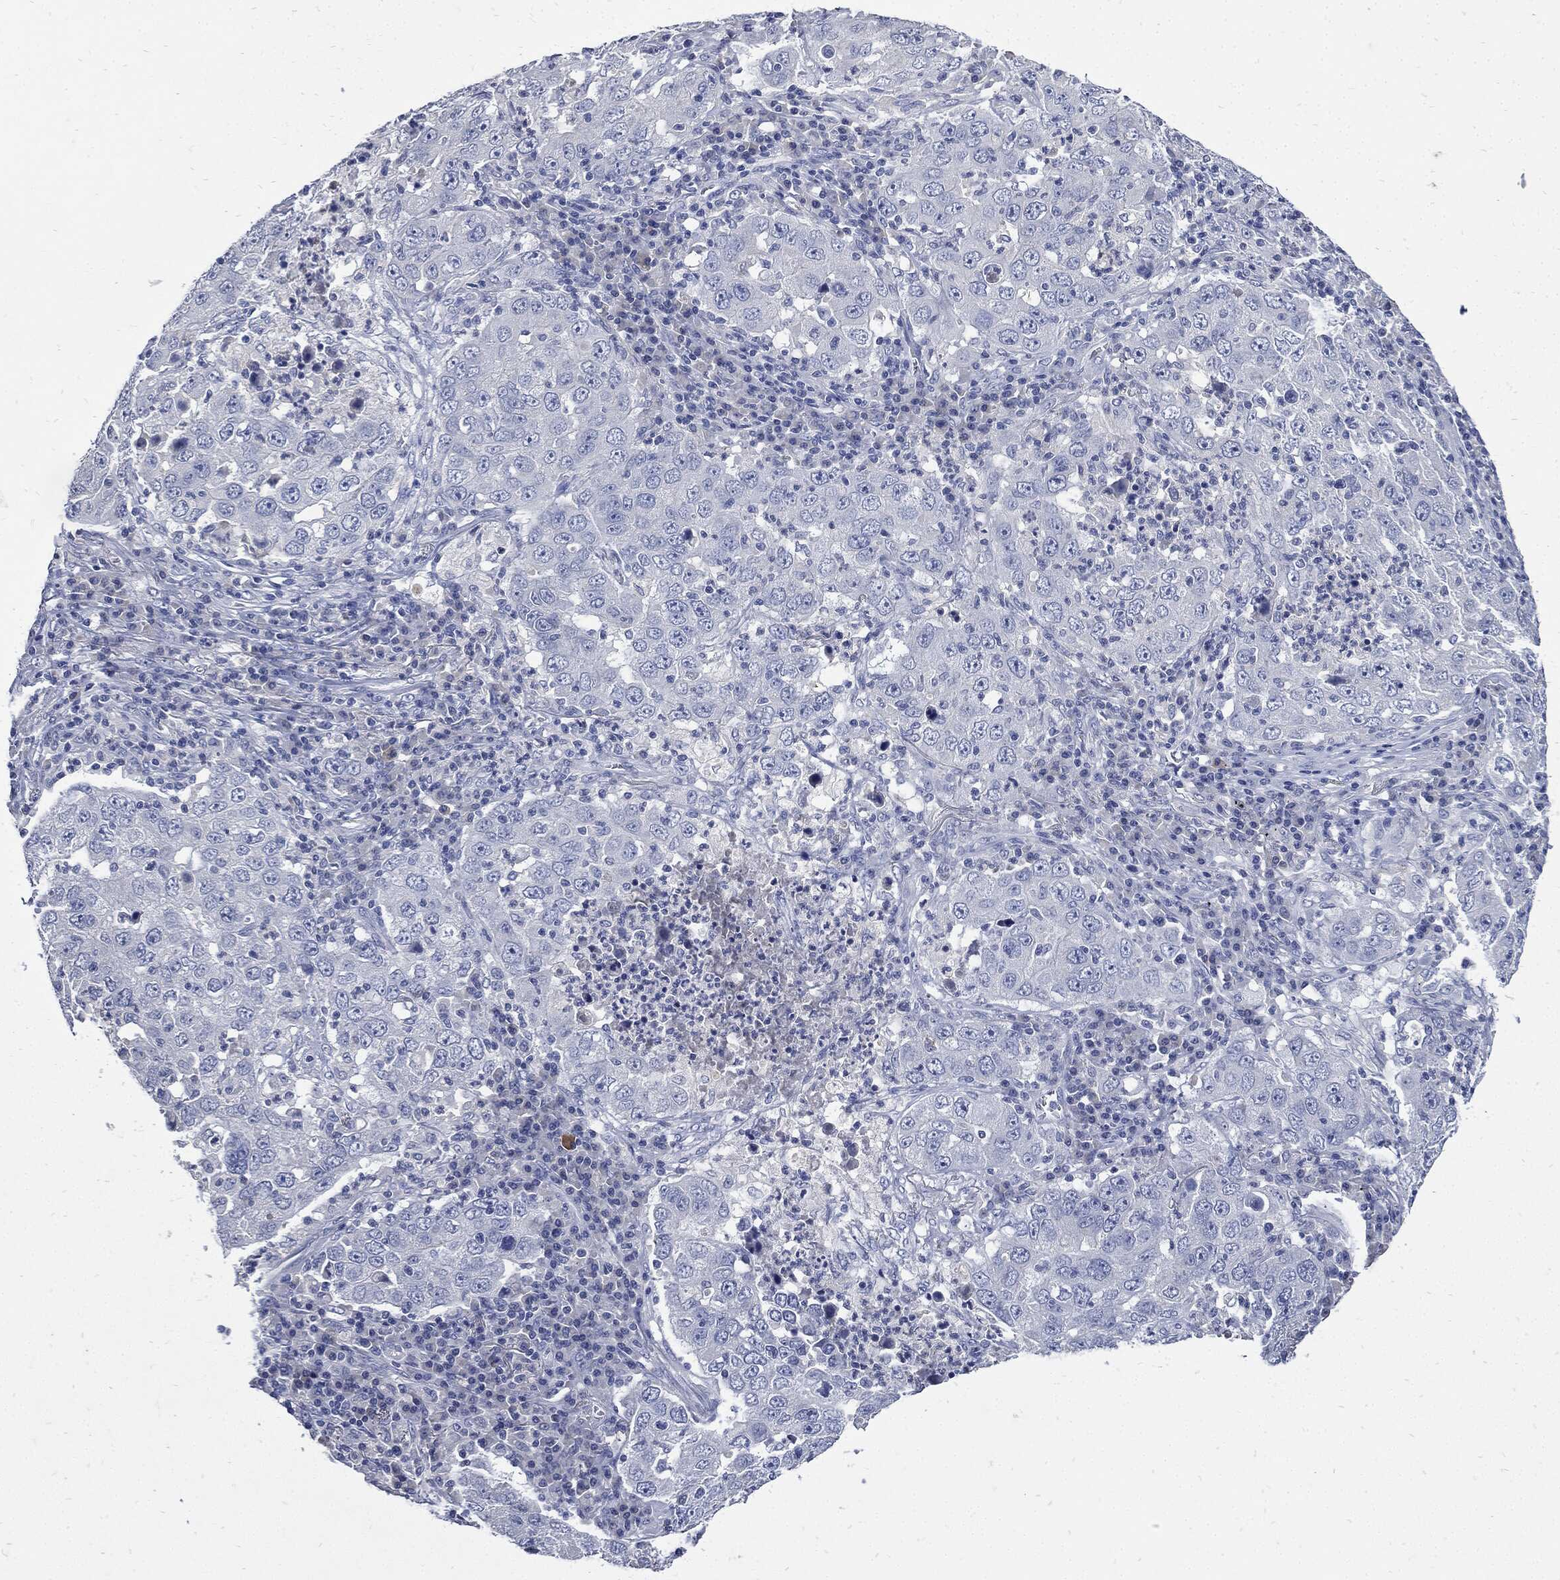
{"staining": {"intensity": "negative", "quantity": "none", "location": "none"}, "tissue": "lung cancer", "cell_type": "Tumor cells", "image_type": "cancer", "snomed": [{"axis": "morphology", "description": "Adenocarcinoma, NOS"}, {"axis": "topography", "description": "Lung"}], "caption": "IHC histopathology image of neoplastic tissue: lung cancer stained with DAB (3,3'-diaminobenzidine) displays no significant protein expression in tumor cells. (DAB immunohistochemistry (IHC) with hematoxylin counter stain).", "gene": "CPE", "patient": {"sex": "male", "age": 73}}